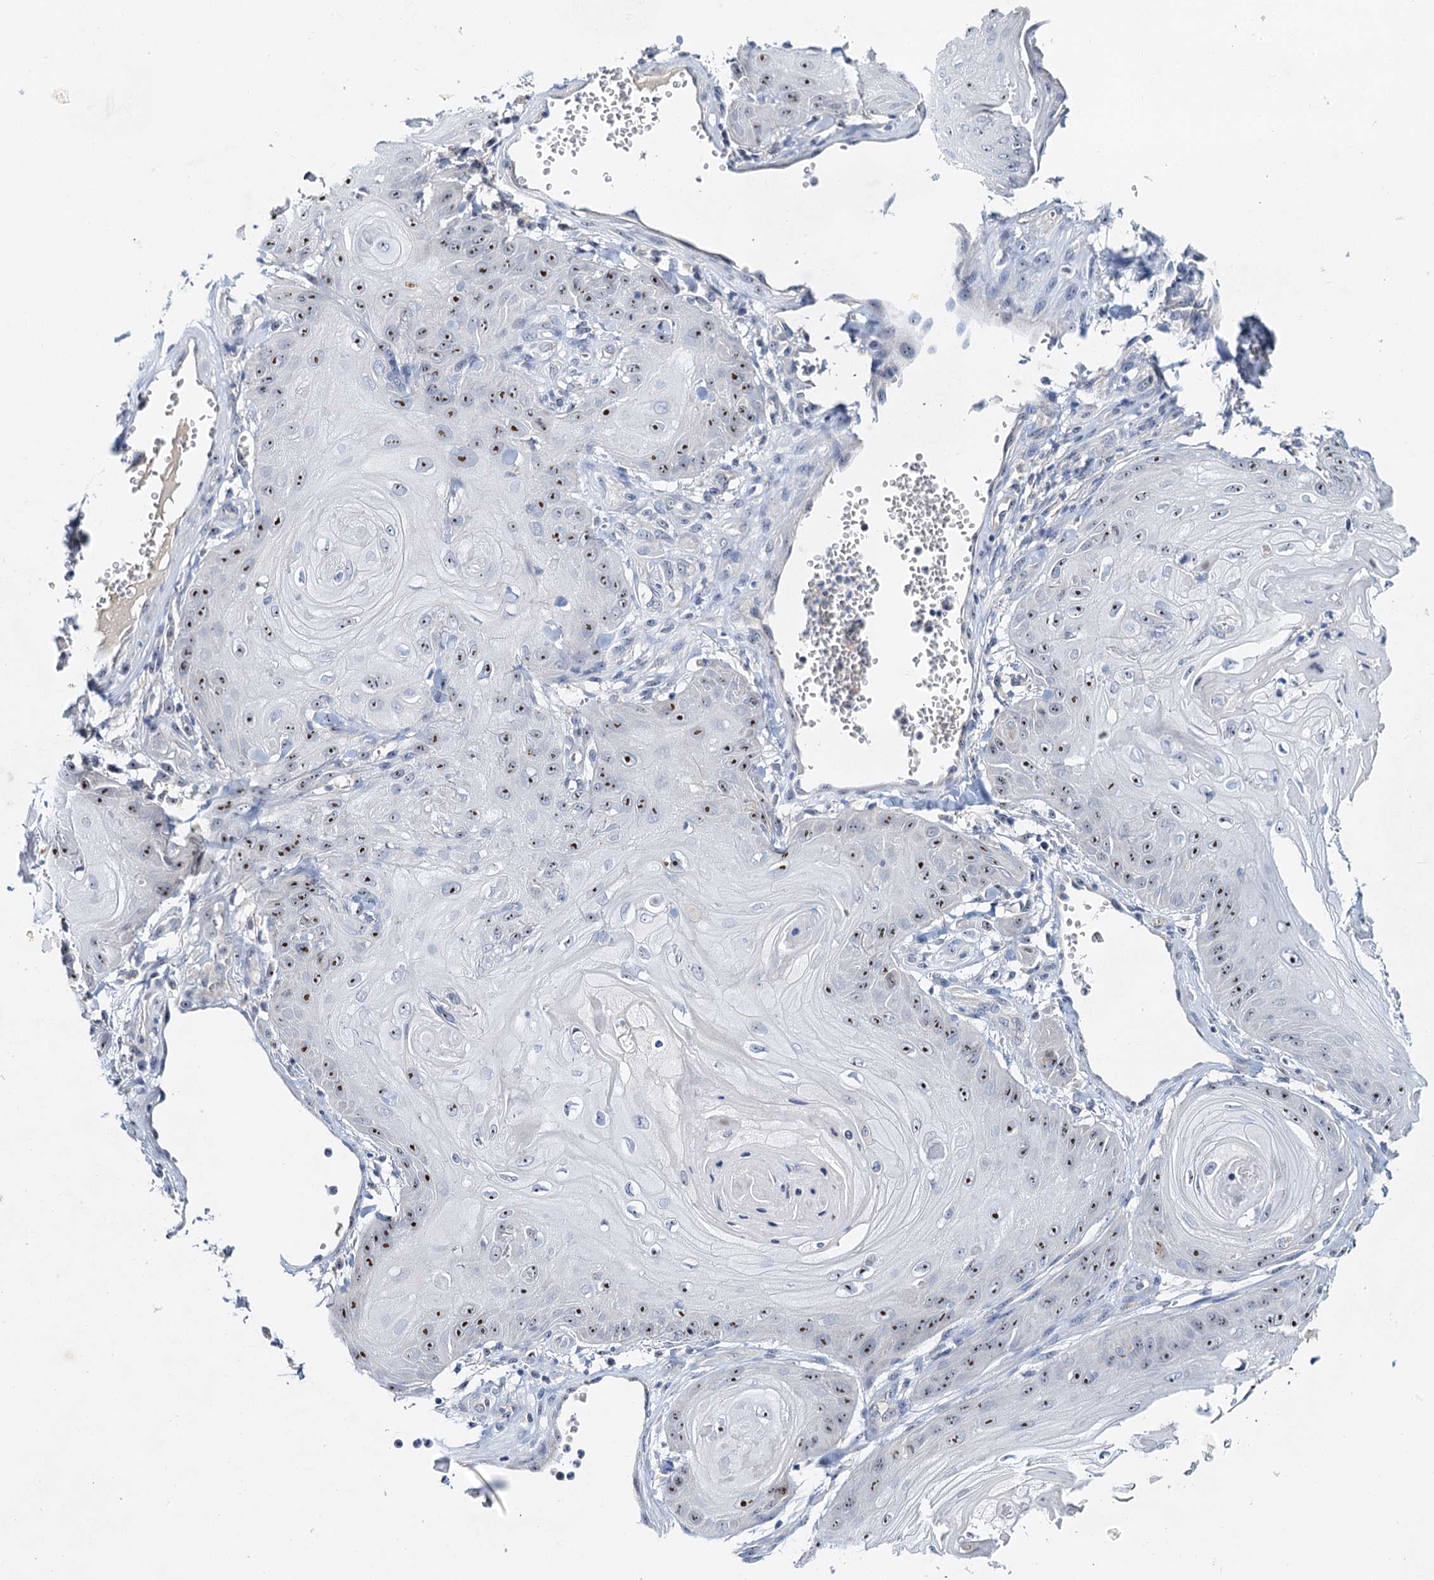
{"staining": {"intensity": "moderate", "quantity": "25%-75%", "location": "nuclear"}, "tissue": "skin cancer", "cell_type": "Tumor cells", "image_type": "cancer", "snomed": [{"axis": "morphology", "description": "Squamous cell carcinoma, NOS"}, {"axis": "topography", "description": "Skin"}], "caption": "Tumor cells exhibit moderate nuclear staining in about 25%-75% of cells in skin cancer (squamous cell carcinoma). Using DAB (3,3'-diaminobenzidine) (brown) and hematoxylin (blue) stains, captured at high magnification using brightfield microscopy.", "gene": "NOP2", "patient": {"sex": "male", "age": 74}}